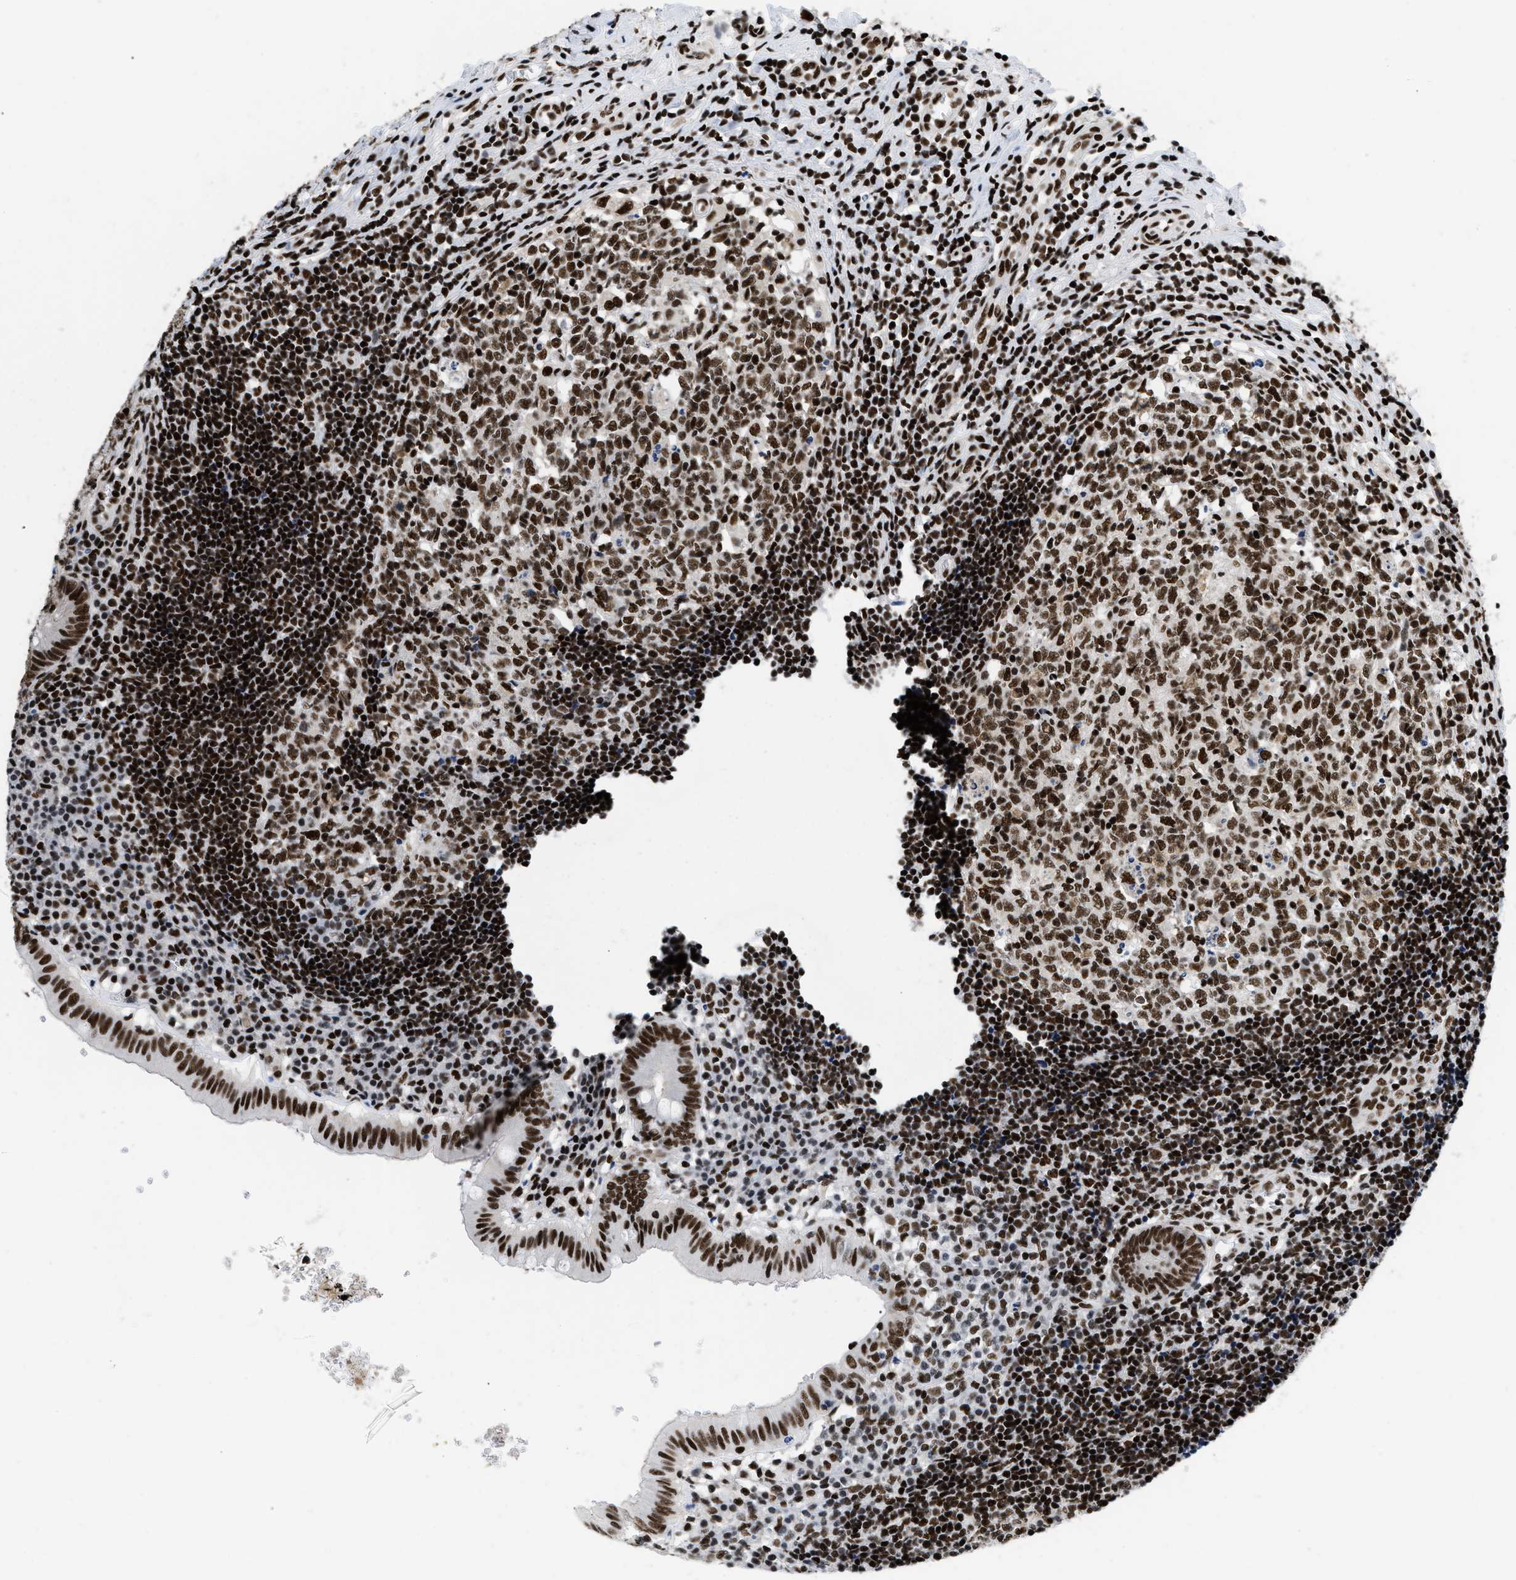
{"staining": {"intensity": "strong", "quantity": ">75%", "location": "nuclear"}, "tissue": "appendix", "cell_type": "Glandular cells", "image_type": "normal", "snomed": [{"axis": "morphology", "description": "Normal tissue, NOS"}, {"axis": "topography", "description": "Appendix"}], "caption": "This is an image of immunohistochemistry staining of unremarkable appendix, which shows strong positivity in the nuclear of glandular cells.", "gene": "CREB1", "patient": {"sex": "male", "age": 8}}